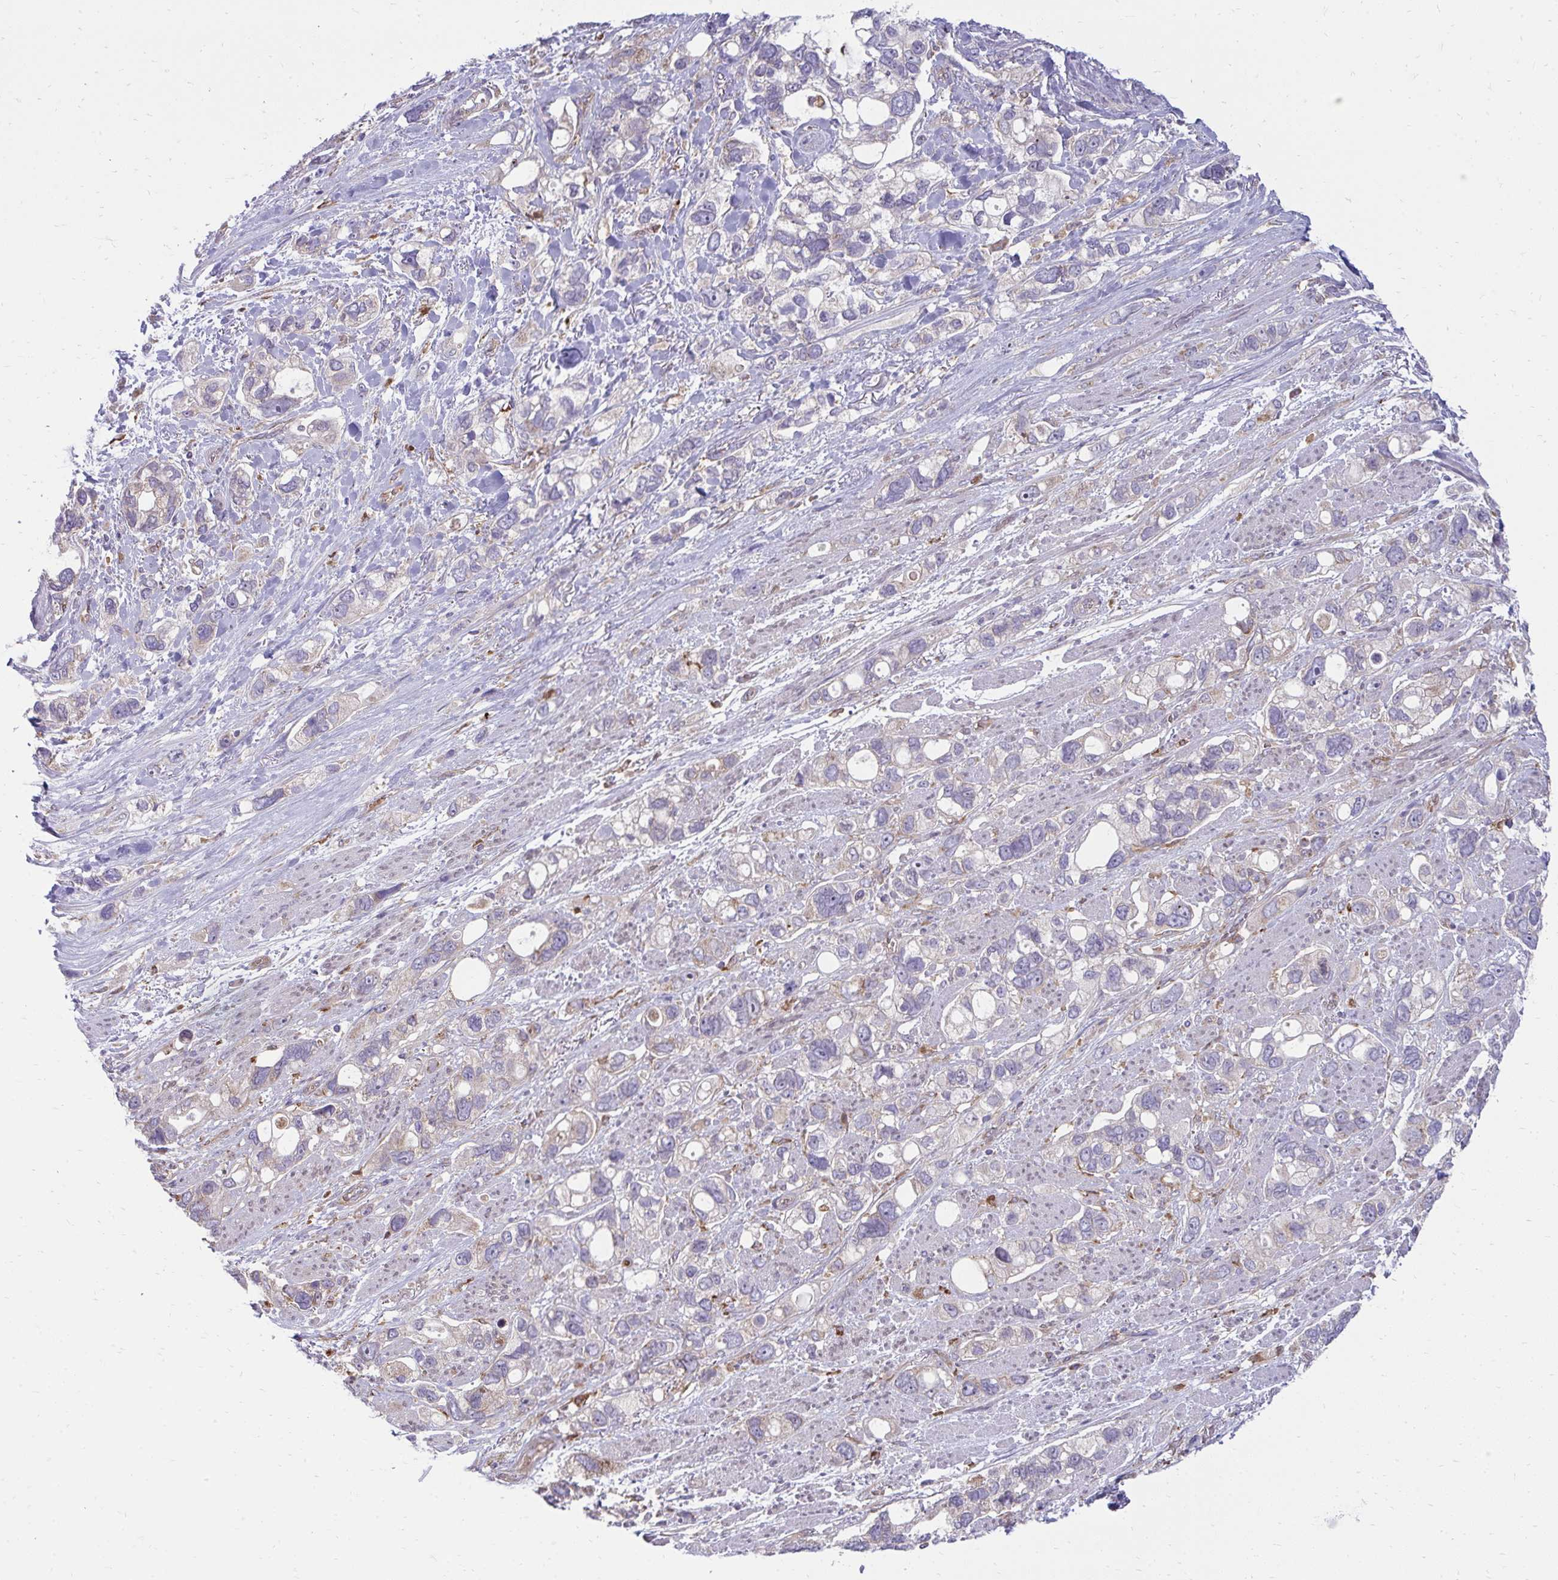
{"staining": {"intensity": "negative", "quantity": "none", "location": "none"}, "tissue": "stomach cancer", "cell_type": "Tumor cells", "image_type": "cancer", "snomed": [{"axis": "morphology", "description": "Adenocarcinoma, NOS"}, {"axis": "topography", "description": "Stomach, upper"}], "caption": "Tumor cells are negative for brown protein staining in stomach cancer (adenocarcinoma).", "gene": "ASAP1", "patient": {"sex": "female", "age": 81}}